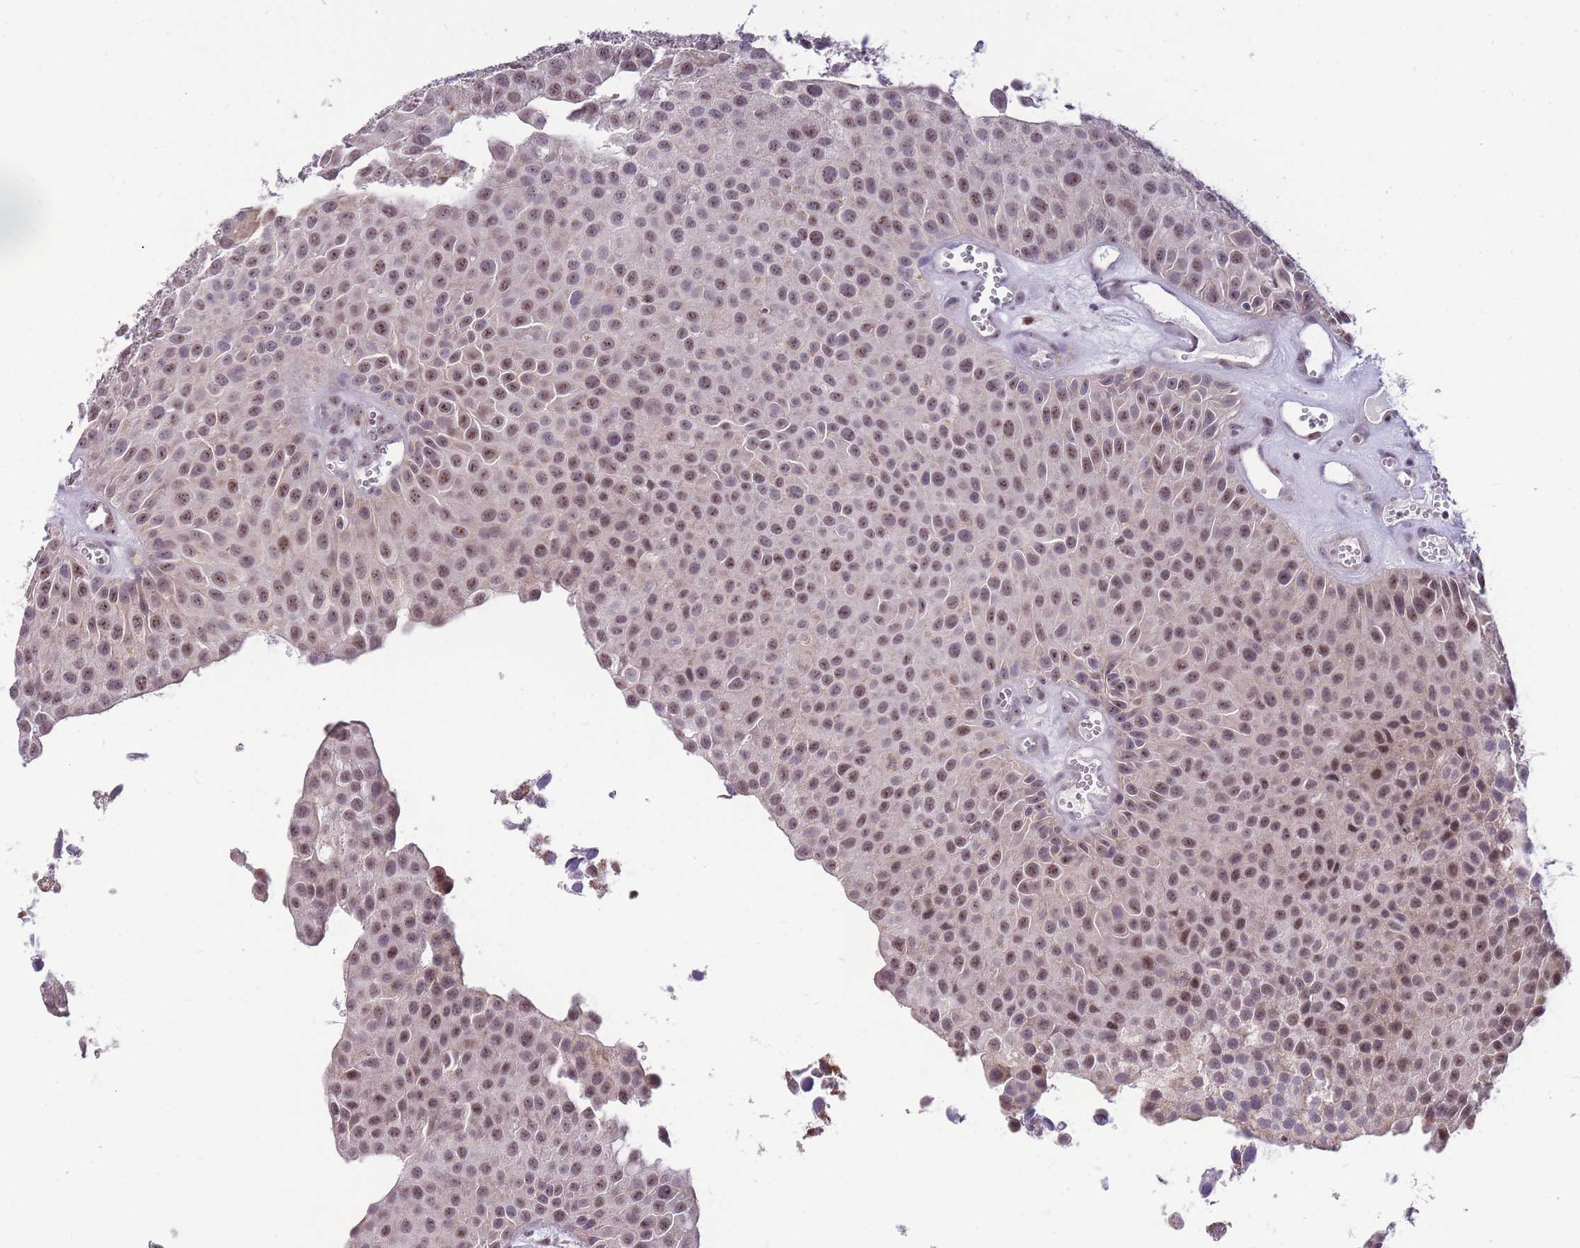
{"staining": {"intensity": "moderate", "quantity": ">75%", "location": "nuclear"}, "tissue": "urothelial cancer", "cell_type": "Tumor cells", "image_type": "cancer", "snomed": [{"axis": "morphology", "description": "Urothelial carcinoma, Low grade"}, {"axis": "topography", "description": "Urinary bladder"}], "caption": "A brown stain labels moderate nuclear positivity of a protein in urothelial carcinoma (low-grade) tumor cells.", "gene": "MCIDAS", "patient": {"sex": "male", "age": 88}}